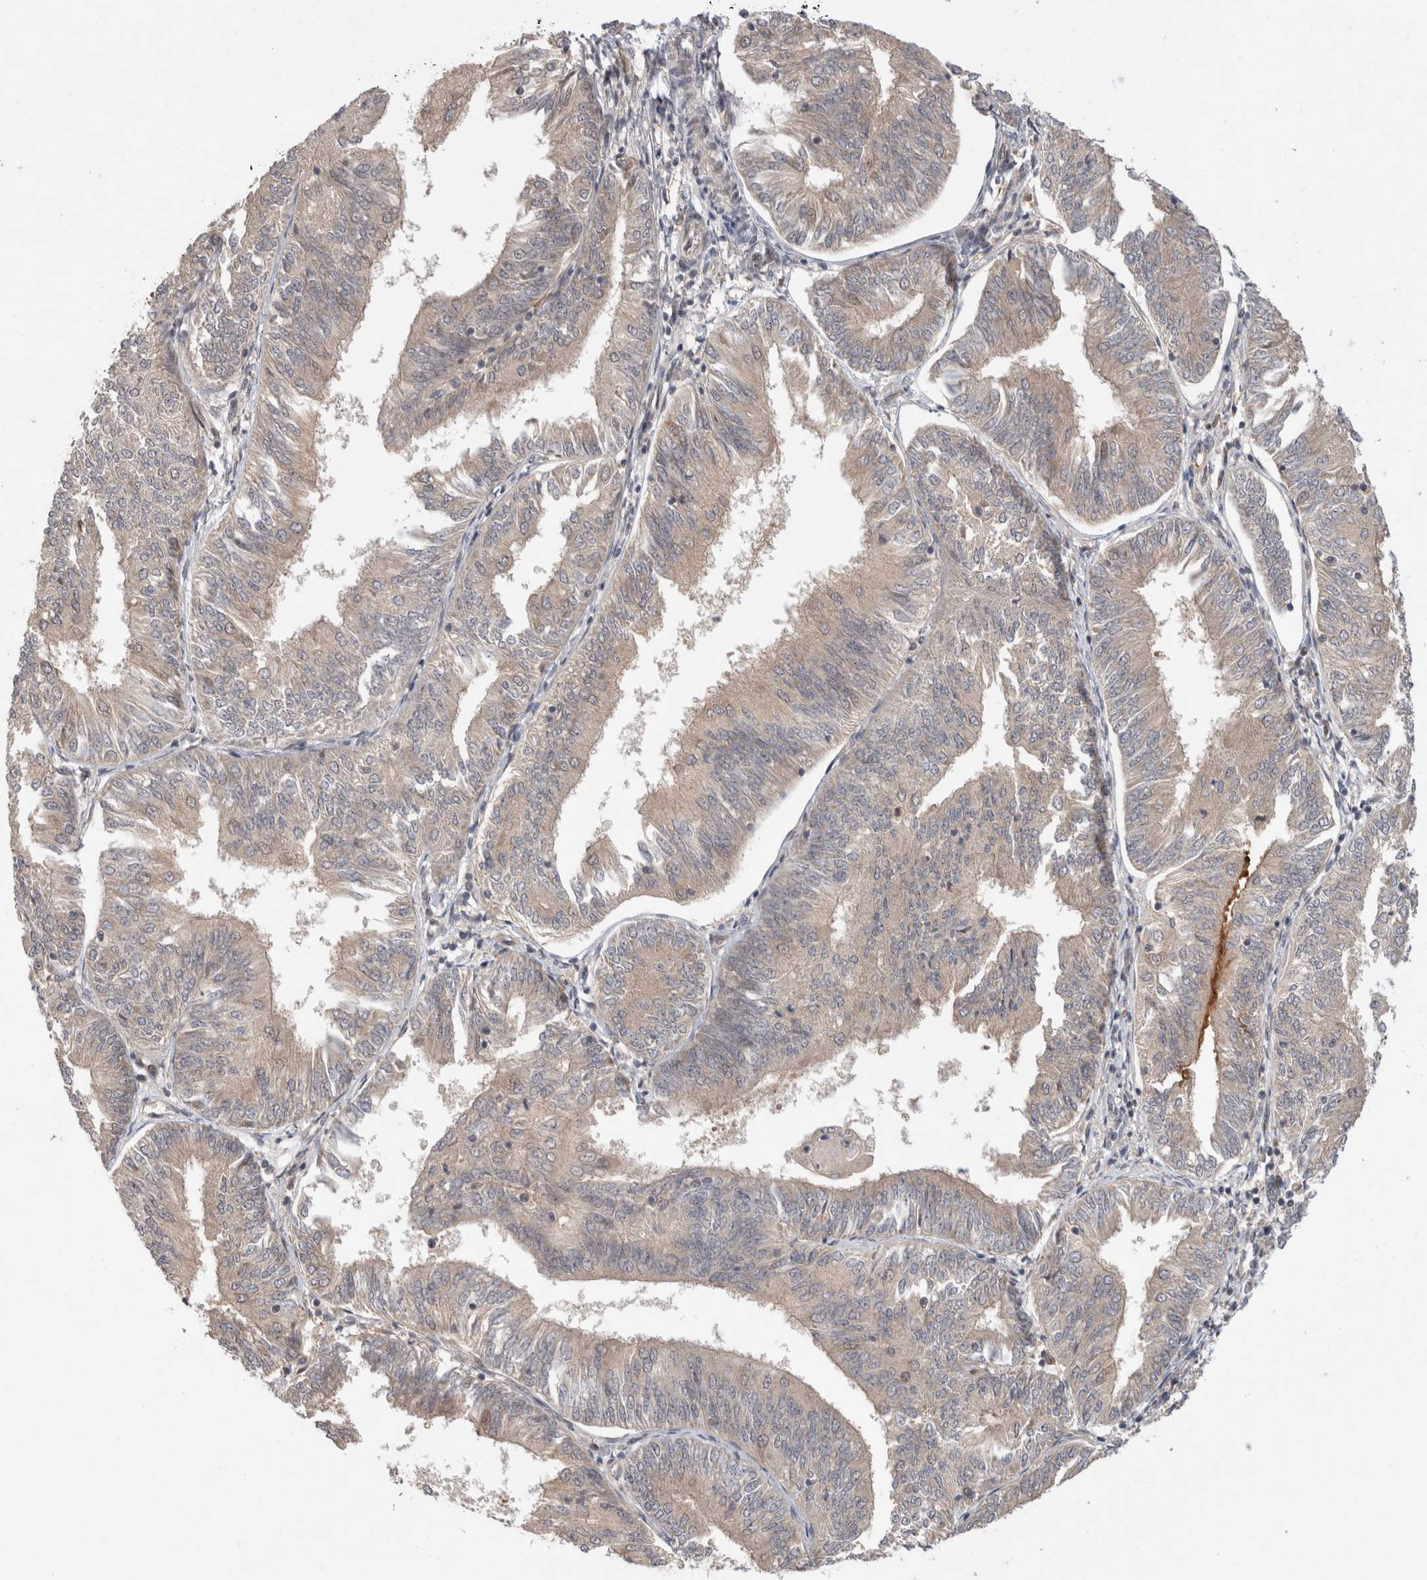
{"staining": {"intensity": "weak", "quantity": "25%-75%", "location": "cytoplasmic/membranous"}, "tissue": "endometrial cancer", "cell_type": "Tumor cells", "image_type": "cancer", "snomed": [{"axis": "morphology", "description": "Adenocarcinoma, NOS"}, {"axis": "topography", "description": "Endometrium"}], "caption": "Immunohistochemical staining of human endometrial adenocarcinoma exhibits low levels of weak cytoplasmic/membranous protein staining in about 25%-75% of tumor cells.", "gene": "HTT", "patient": {"sex": "female", "age": 58}}